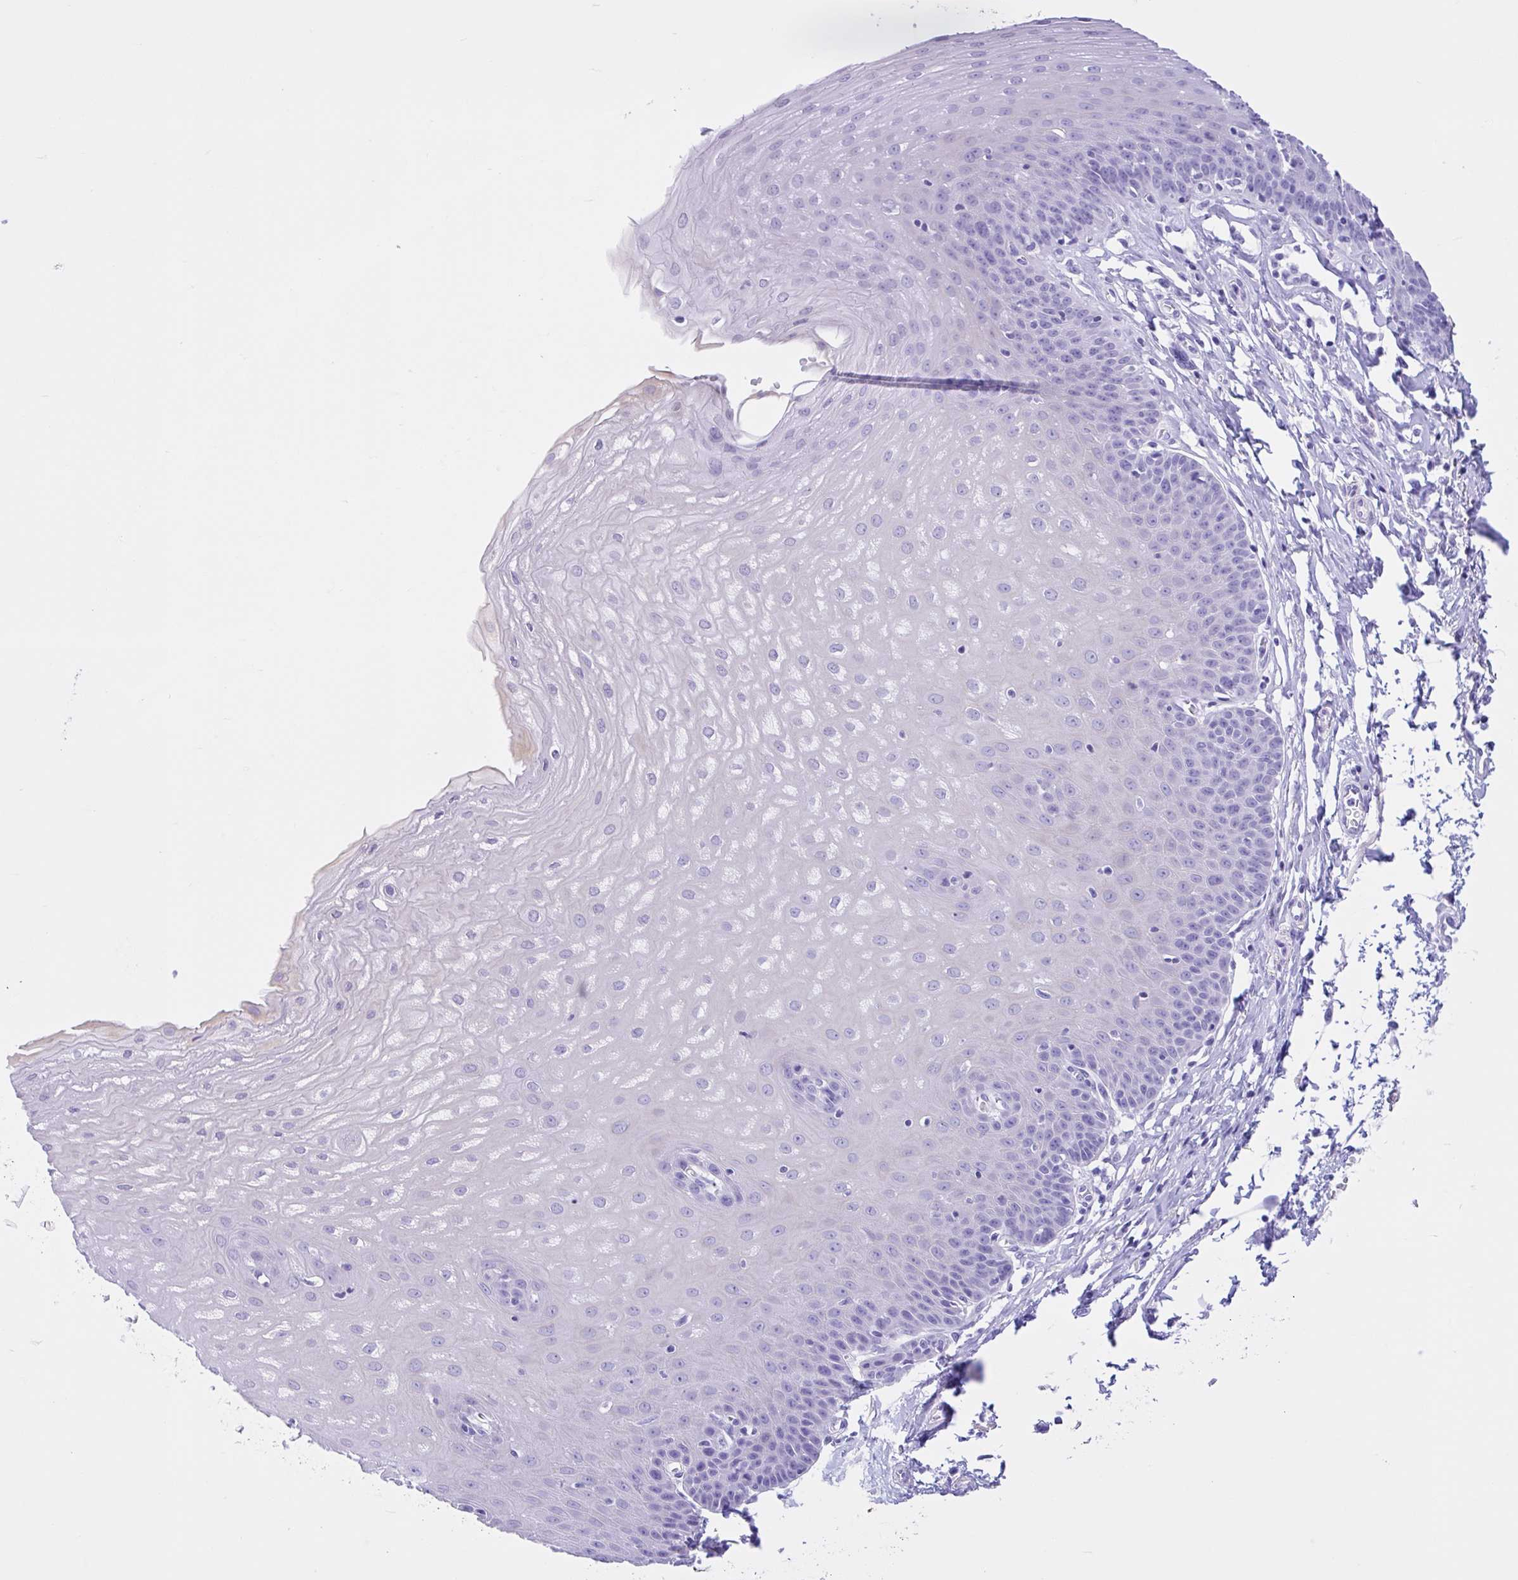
{"staining": {"intensity": "negative", "quantity": "none", "location": "none"}, "tissue": "esophagus", "cell_type": "Squamous epithelial cells", "image_type": "normal", "snomed": [{"axis": "morphology", "description": "Normal tissue, NOS"}, {"axis": "topography", "description": "Esophagus"}], "caption": "This image is of normal esophagus stained with immunohistochemistry to label a protein in brown with the nuclei are counter-stained blue. There is no positivity in squamous epithelial cells.", "gene": "IAPP", "patient": {"sex": "female", "age": 81}}